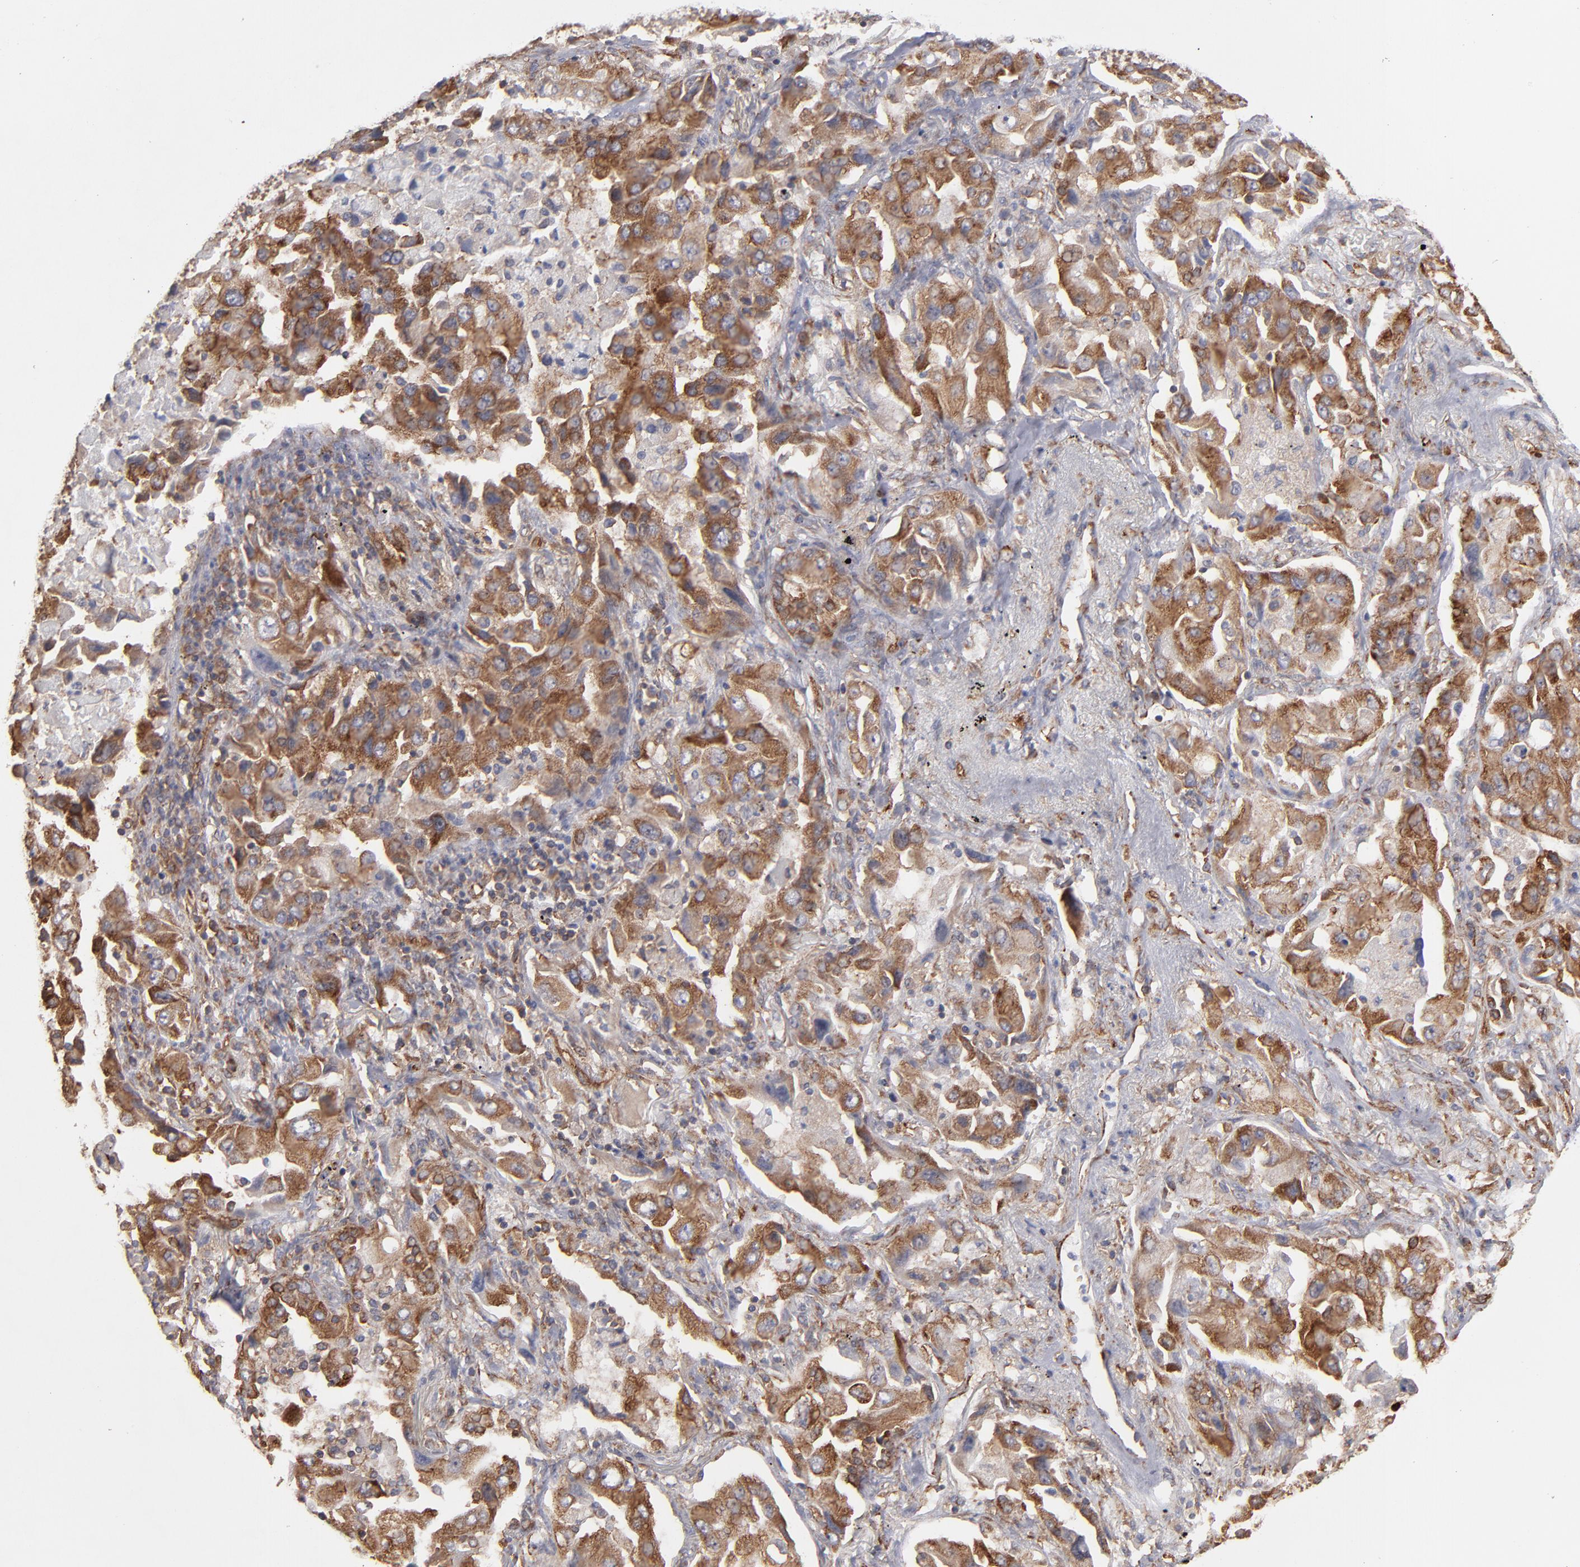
{"staining": {"intensity": "moderate", "quantity": ">75%", "location": "cytoplasmic/membranous"}, "tissue": "lung cancer", "cell_type": "Tumor cells", "image_type": "cancer", "snomed": [{"axis": "morphology", "description": "Adenocarcinoma, NOS"}, {"axis": "topography", "description": "Lung"}], "caption": "IHC photomicrograph of human adenocarcinoma (lung) stained for a protein (brown), which reveals medium levels of moderate cytoplasmic/membranous staining in about >75% of tumor cells.", "gene": "KTN1", "patient": {"sex": "female", "age": 65}}